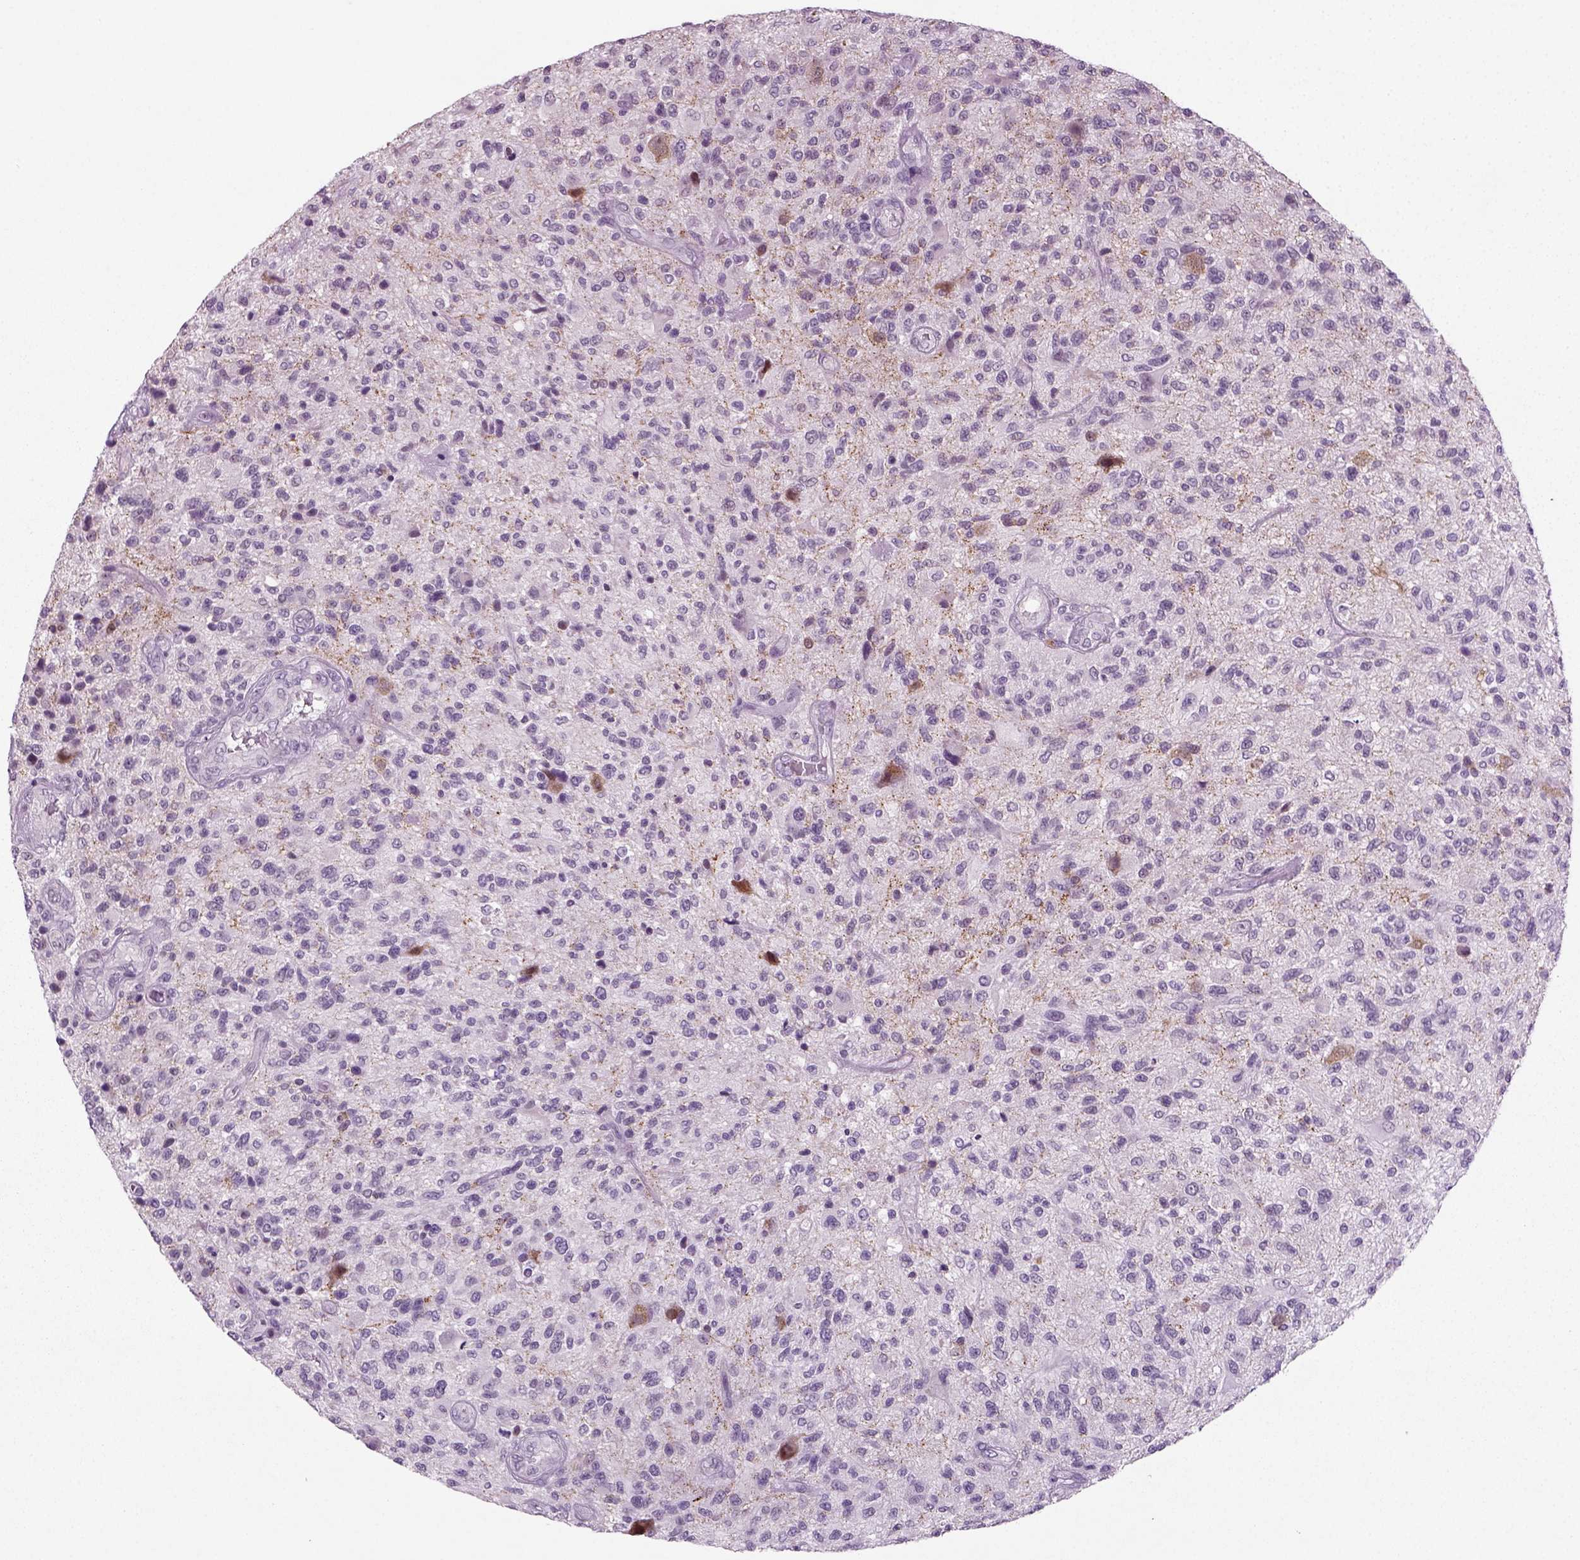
{"staining": {"intensity": "negative", "quantity": "none", "location": "none"}, "tissue": "glioma", "cell_type": "Tumor cells", "image_type": "cancer", "snomed": [{"axis": "morphology", "description": "Glioma, malignant, High grade"}, {"axis": "topography", "description": "Brain"}], "caption": "Immunohistochemistry (IHC) of malignant glioma (high-grade) exhibits no staining in tumor cells.", "gene": "SYNGAP1", "patient": {"sex": "male", "age": 47}}